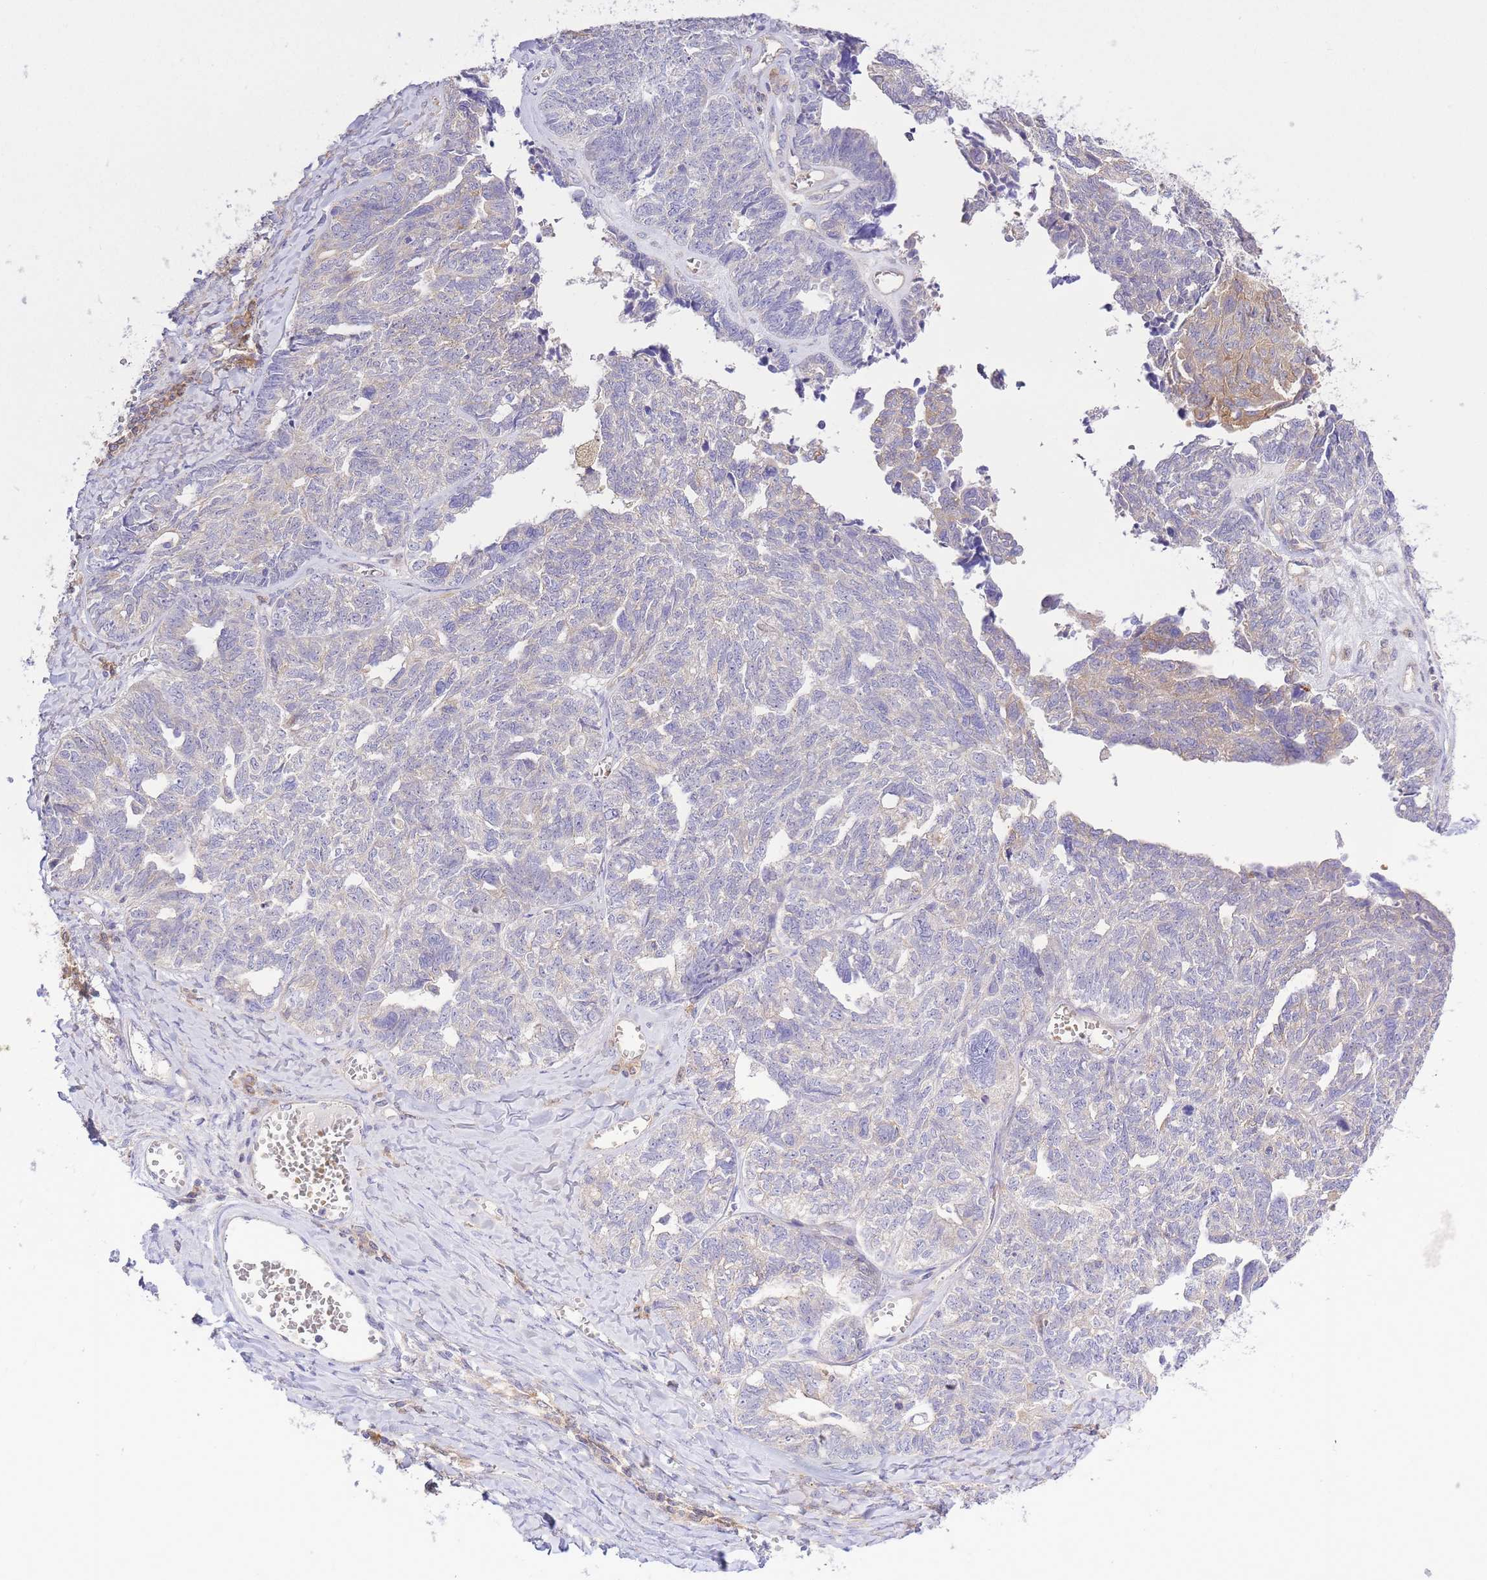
{"staining": {"intensity": "moderate", "quantity": "<25%", "location": "cytoplasmic/membranous"}, "tissue": "ovarian cancer", "cell_type": "Tumor cells", "image_type": "cancer", "snomed": [{"axis": "morphology", "description": "Cystadenocarcinoma, serous, NOS"}, {"axis": "topography", "description": "Ovary"}], "caption": "IHC of ovarian cancer shows low levels of moderate cytoplasmic/membranous positivity in about <25% of tumor cells. The staining is performed using DAB brown chromogen to label protein expression. The nuclei are counter-stained blue using hematoxylin.", "gene": "INSYN2B", "patient": {"sex": "female", "age": 79}}